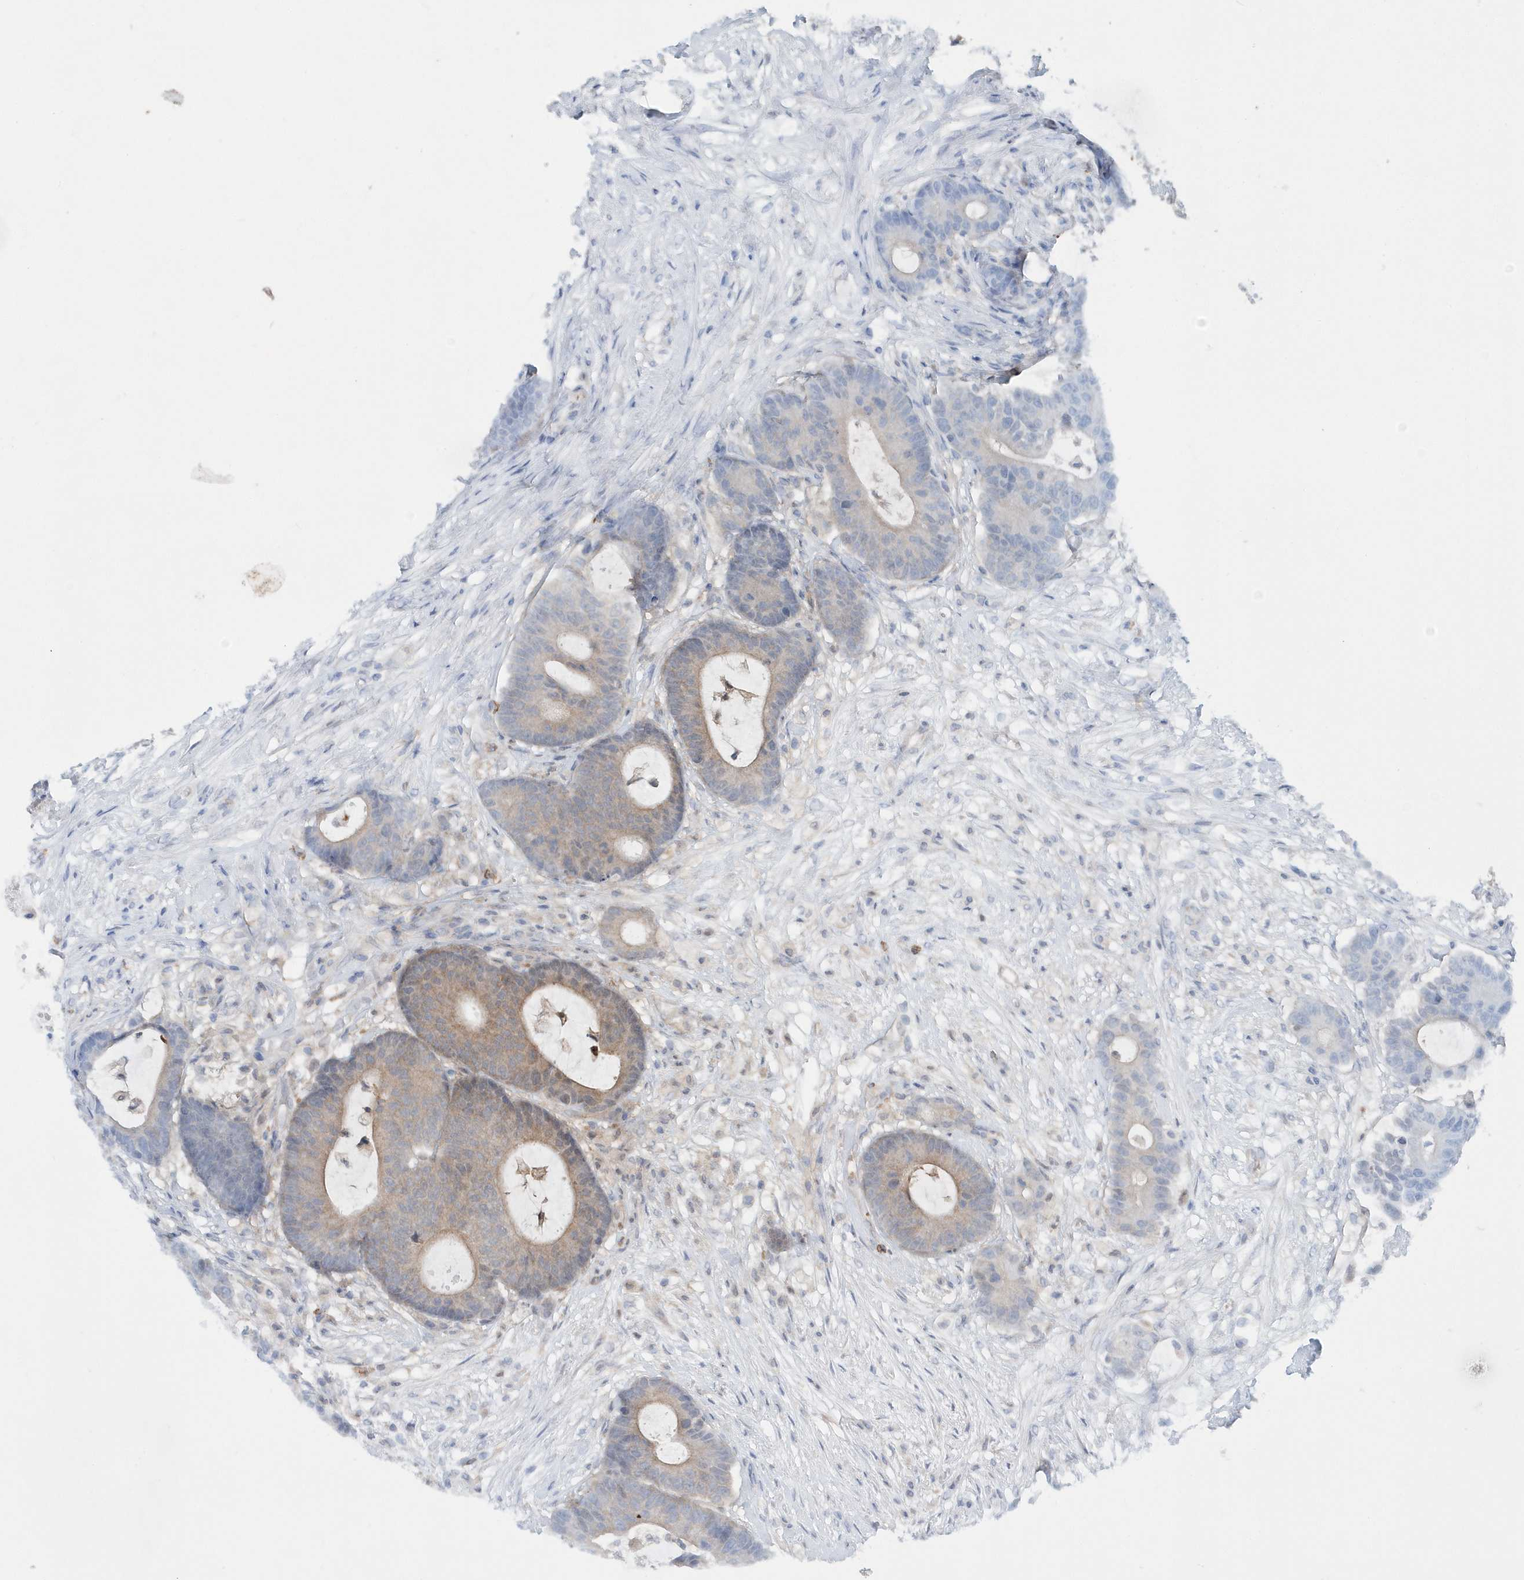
{"staining": {"intensity": "moderate", "quantity": ">75%", "location": "cytoplasmic/membranous"}, "tissue": "colorectal cancer", "cell_type": "Tumor cells", "image_type": "cancer", "snomed": [{"axis": "morphology", "description": "Adenocarcinoma, NOS"}, {"axis": "topography", "description": "Colon"}], "caption": "IHC of colorectal adenocarcinoma shows medium levels of moderate cytoplasmic/membranous staining in approximately >75% of tumor cells.", "gene": "RNF7", "patient": {"sex": "female", "age": 84}}